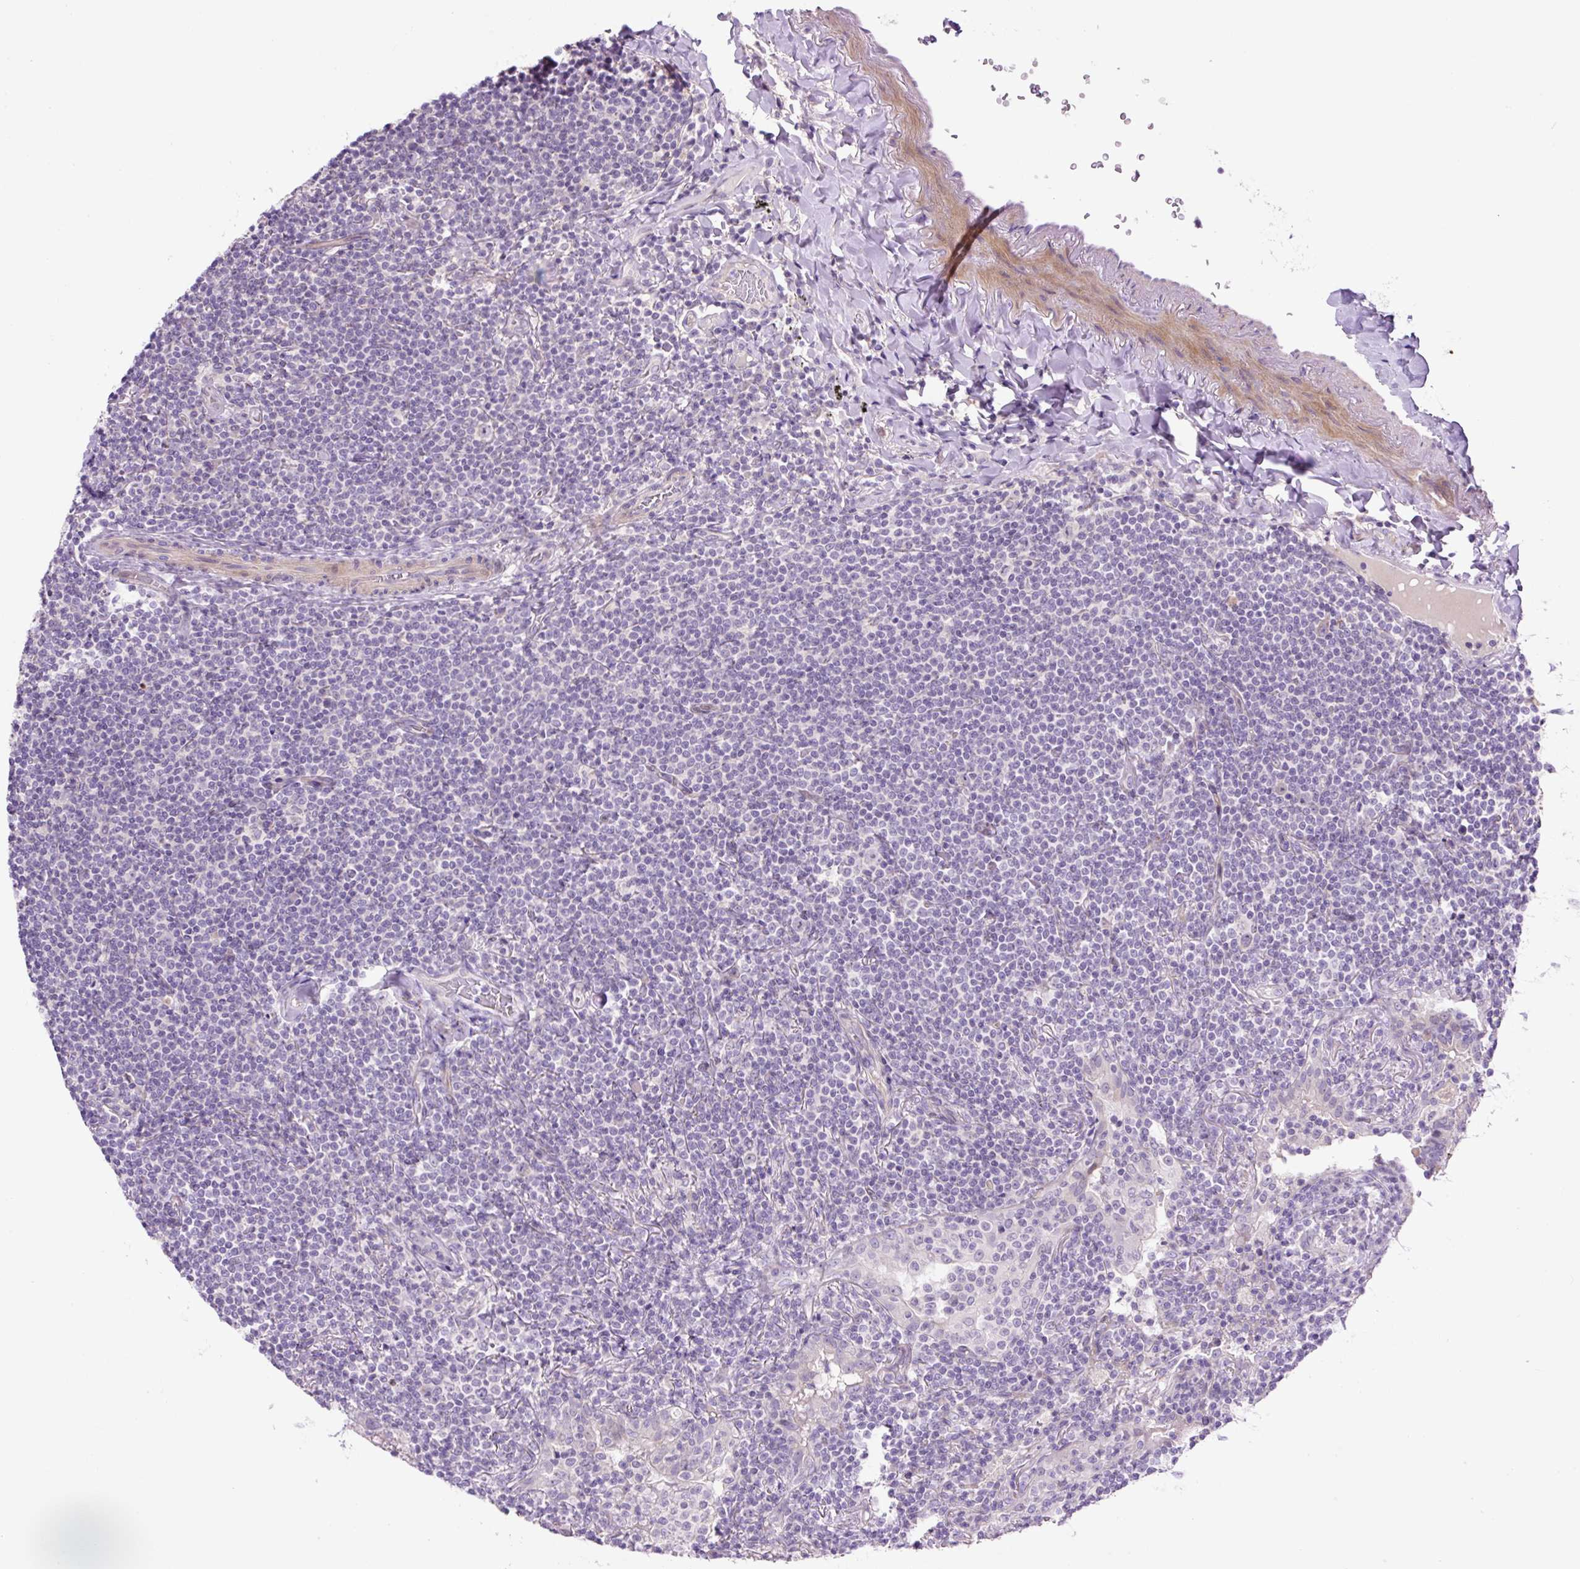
{"staining": {"intensity": "negative", "quantity": "none", "location": "none"}, "tissue": "lymphoma", "cell_type": "Tumor cells", "image_type": "cancer", "snomed": [{"axis": "morphology", "description": "Malignant lymphoma, non-Hodgkin's type, Low grade"}, {"axis": "topography", "description": "Lung"}], "caption": "The histopathology image reveals no significant expression in tumor cells of lymphoma.", "gene": "OGDHL", "patient": {"sex": "female", "age": 71}}